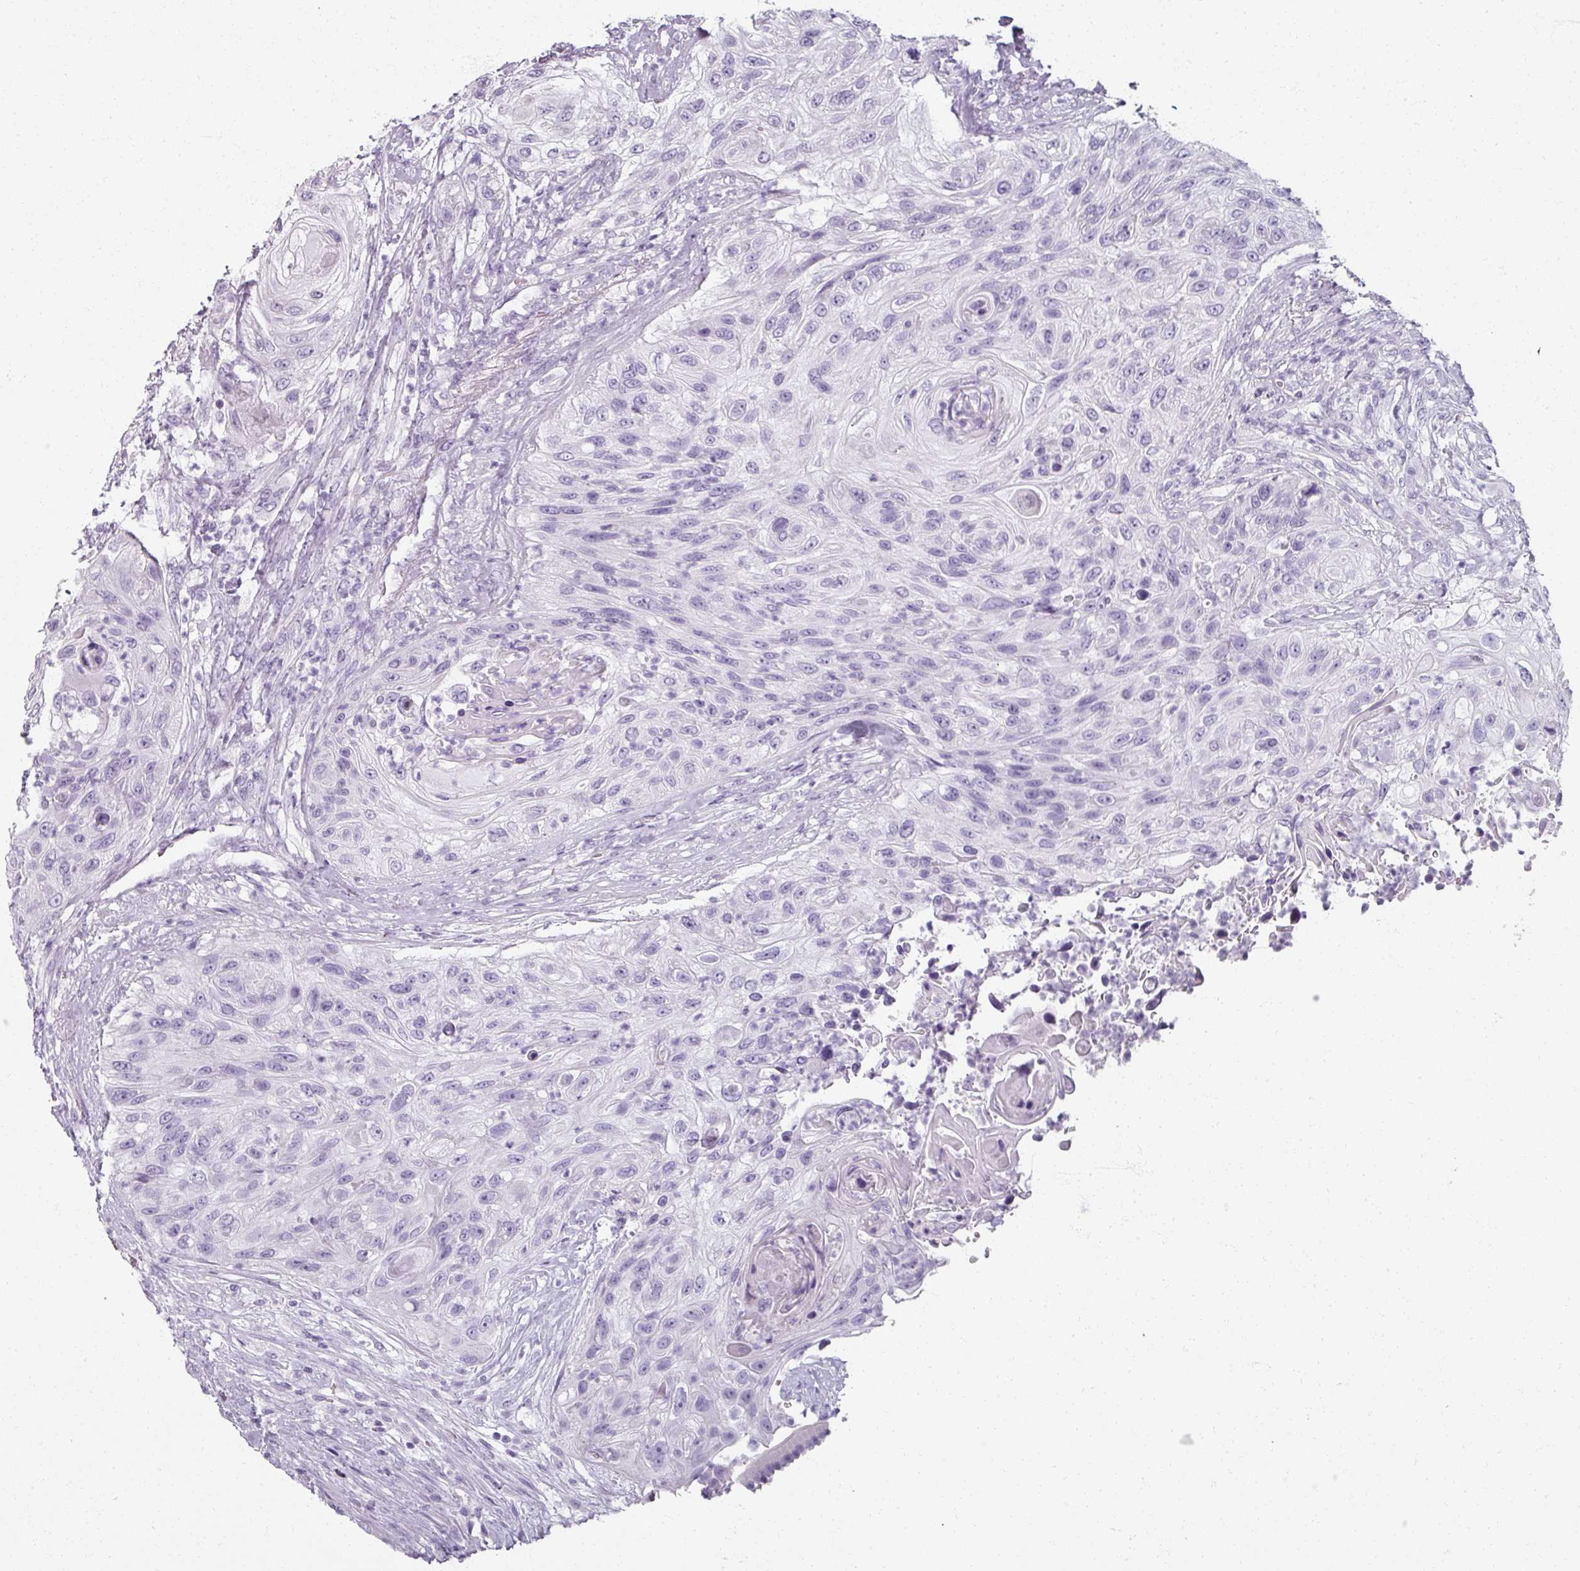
{"staining": {"intensity": "negative", "quantity": "none", "location": "none"}, "tissue": "urothelial cancer", "cell_type": "Tumor cells", "image_type": "cancer", "snomed": [{"axis": "morphology", "description": "Urothelial carcinoma, High grade"}, {"axis": "topography", "description": "Urinary bladder"}], "caption": "The micrograph demonstrates no staining of tumor cells in high-grade urothelial carcinoma.", "gene": "REG3G", "patient": {"sex": "female", "age": 60}}